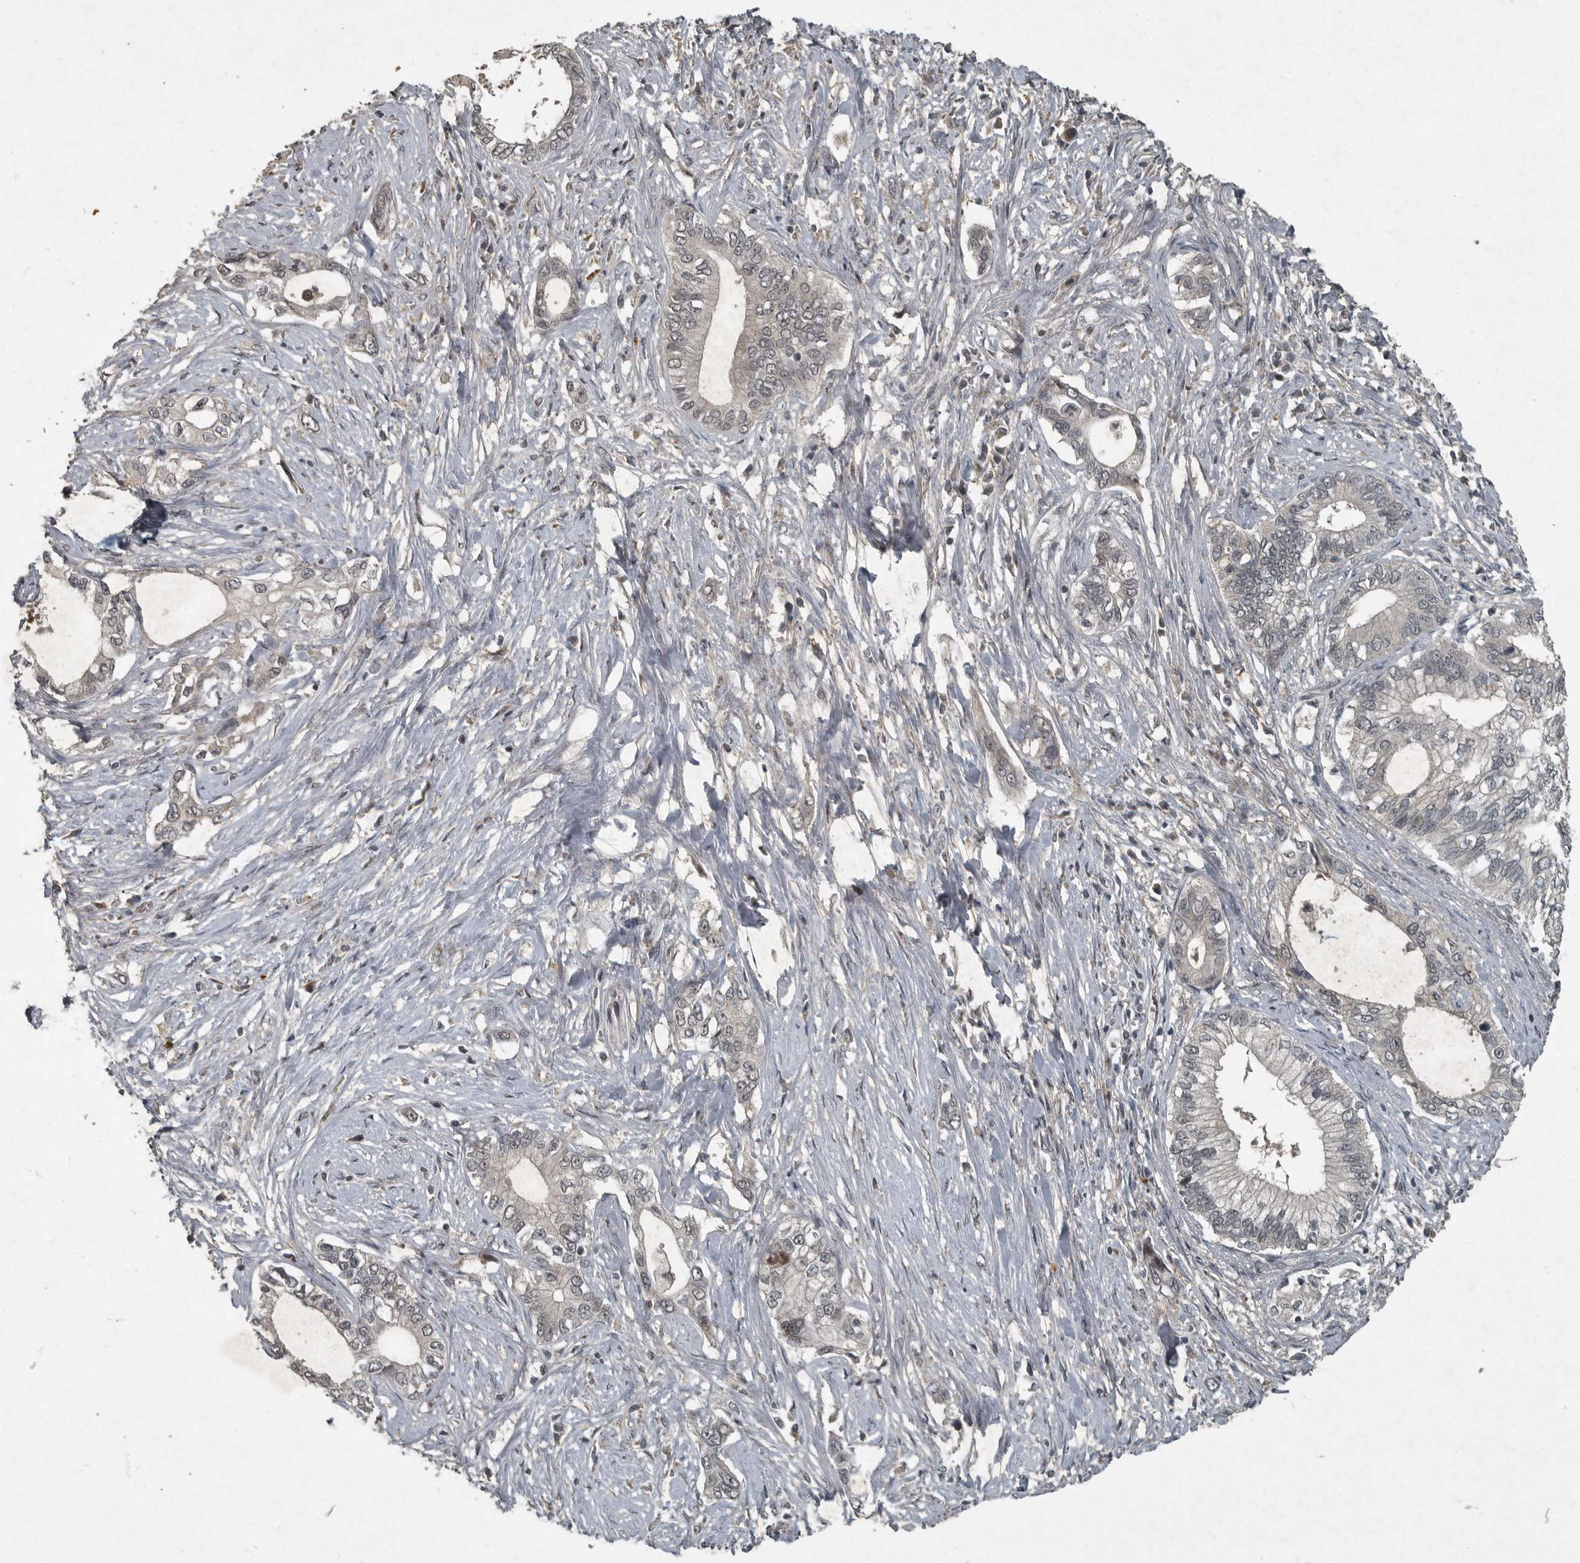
{"staining": {"intensity": "negative", "quantity": "none", "location": "none"}, "tissue": "pancreatic cancer", "cell_type": "Tumor cells", "image_type": "cancer", "snomed": [{"axis": "morphology", "description": "Normal tissue, NOS"}, {"axis": "morphology", "description": "Adenocarcinoma, NOS"}, {"axis": "topography", "description": "Pancreas"}, {"axis": "topography", "description": "Peripheral nerve tissue"}], "caption": "Pancreatic cancer stained for a protein using IHC displays no expression tumor cells.", "gene": "FOXO1", "patient": {"sex": "male", "age": 59}}